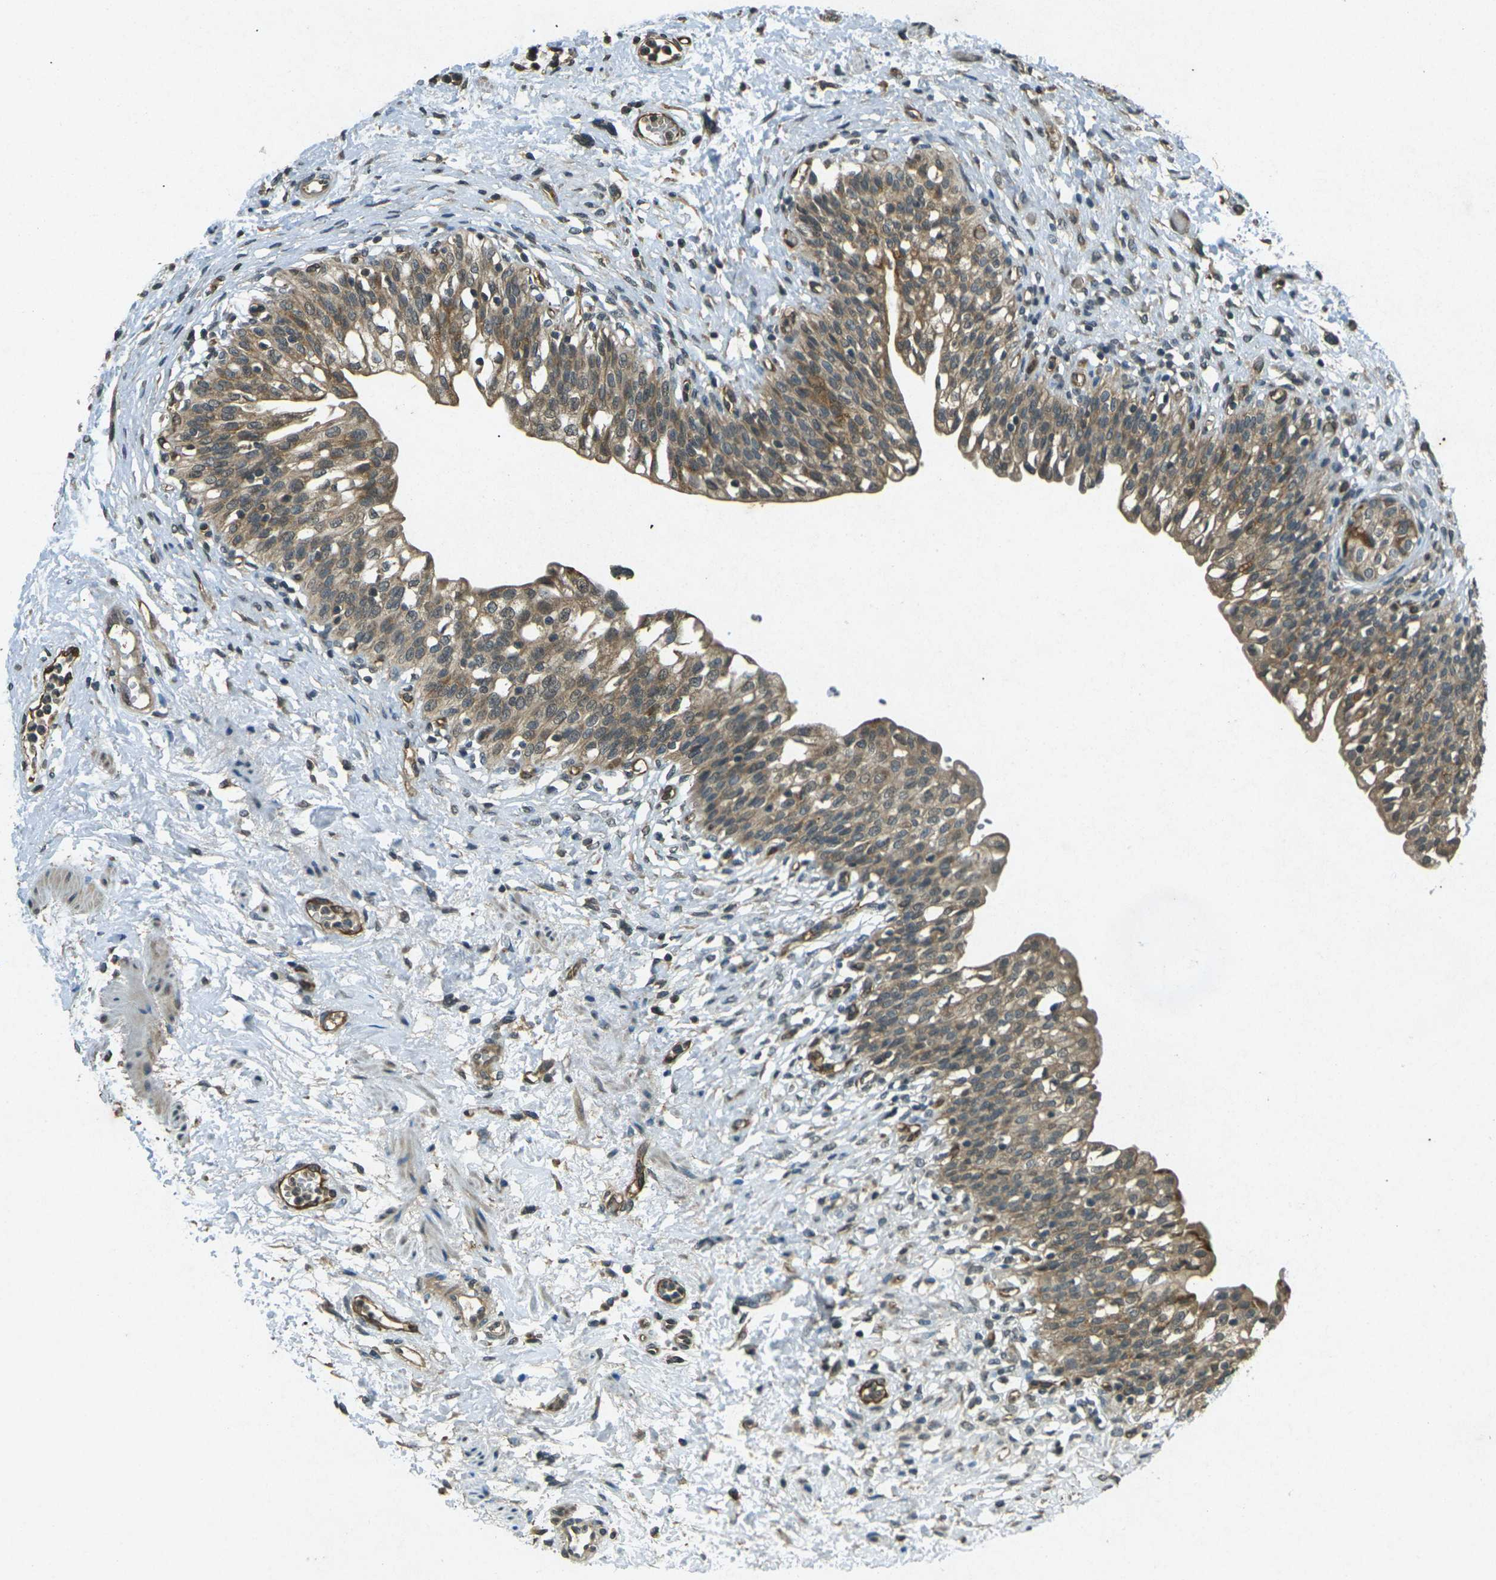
{"staining": {"intensity": "moderate", "quantity": ">75%", "location": "cytoplasmic/membranous"}, "tissue": "urinary bladder", "cell_type": "Urothelial cells", "image_type": "normal", "snomed": [{"axis": "morphology", "description": "Normal tissue, NOS"}, {"axis": "topography", "description": "Urinary bladder"}], "caption": "Moderate cytoplasmic/membranous protein expression is appreciated in about >75% of urothelial cells in urinary bladder.", "gene": "PDE2A", "patient": {"sex": "male", "age": 55}}